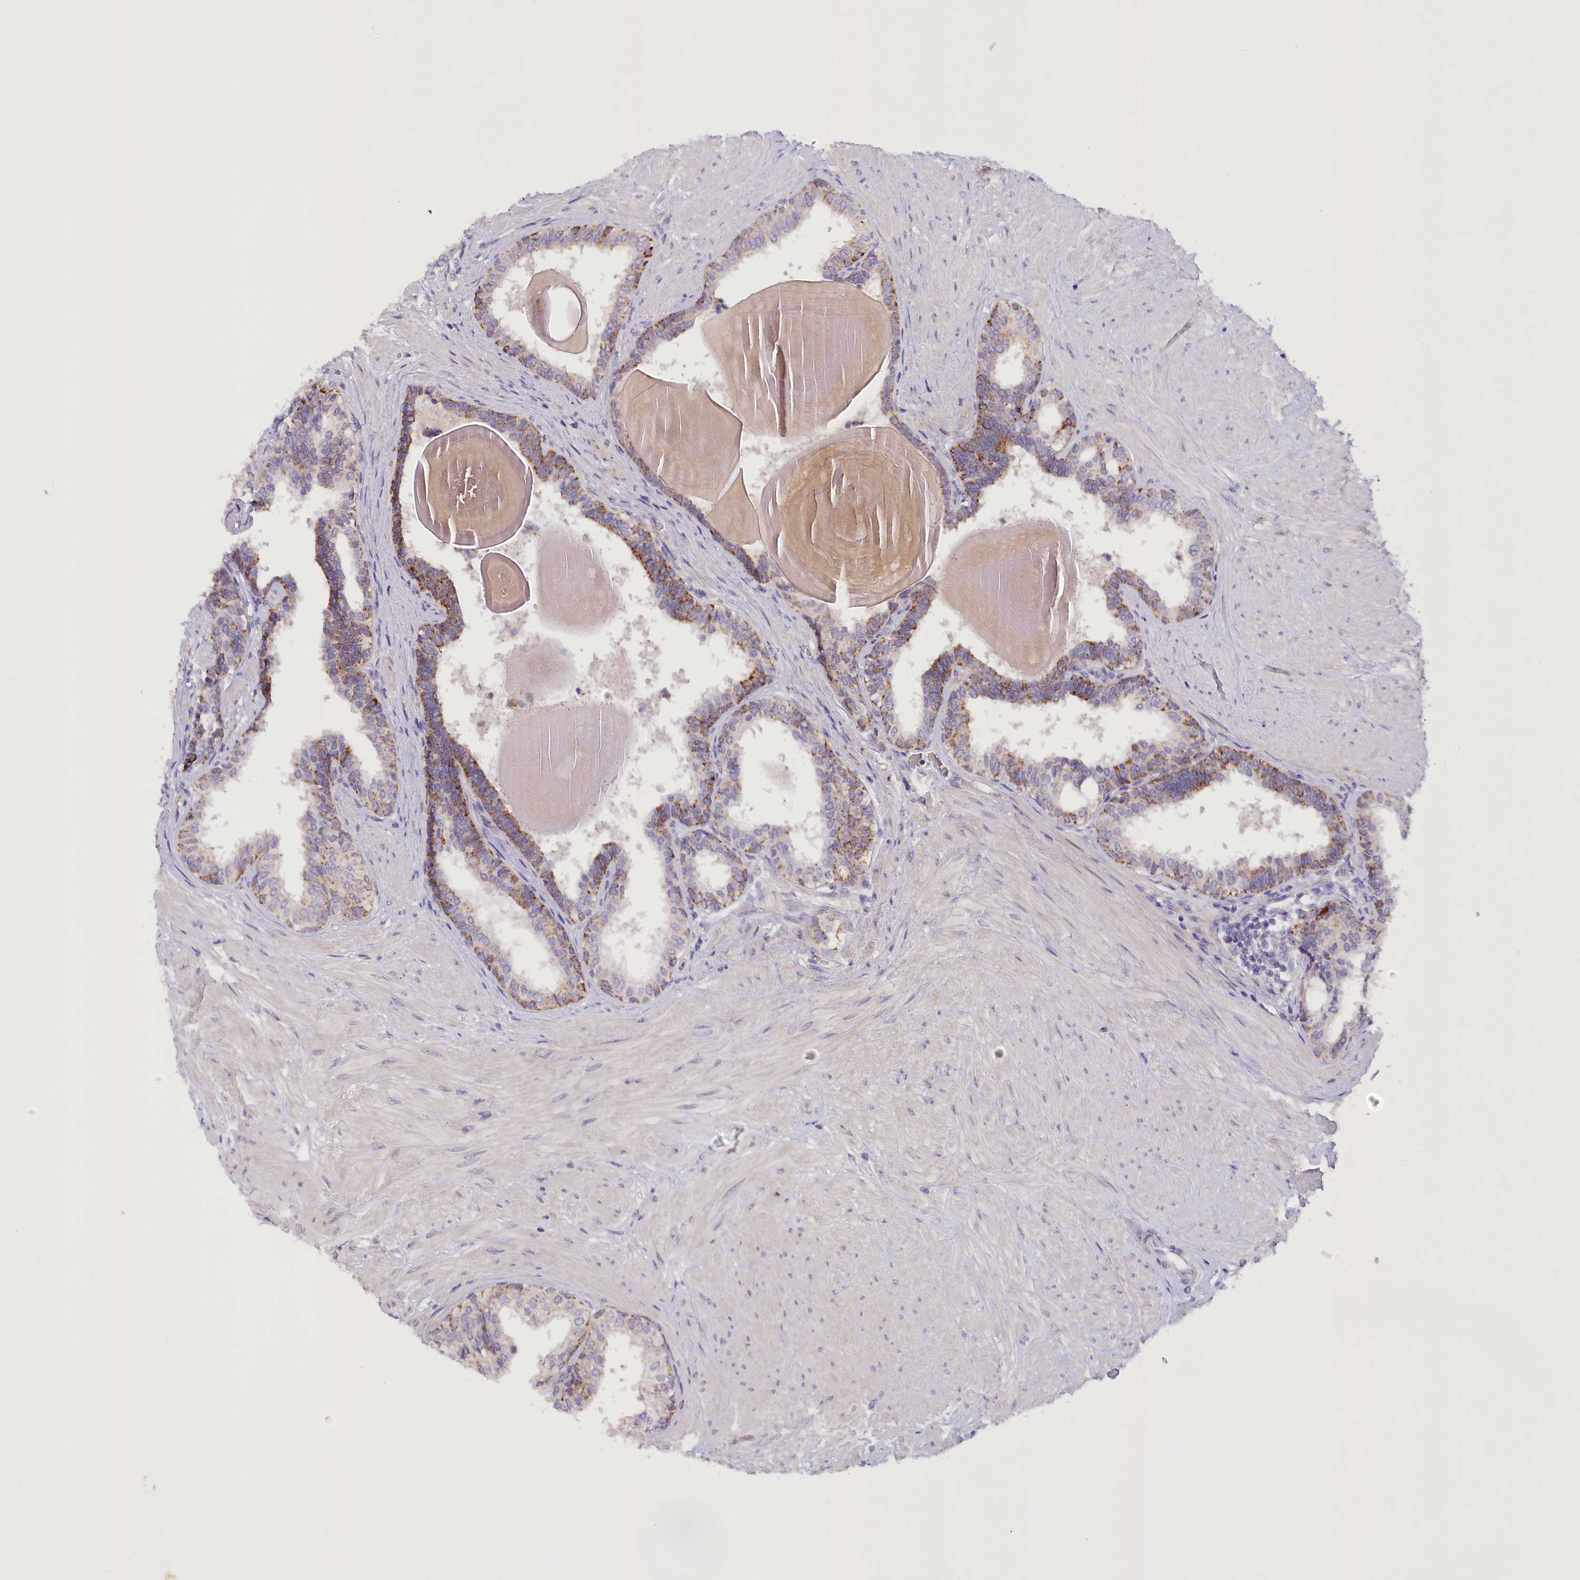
{"staining": {"intensity": "moderate", "quantity": "25%-75%", "location": "cytoplasmic/membranous"}, "tissue": "prostate", "cell_type": "Glandular cells", "image_type": "normal", "snomed": [{"axis": "morphology", "description": "Normal tissue, NOS"}, {"axis": "topography", "description": "Prostate"}], "caption": "Glandular cells reveal medium levels of moderate cytoplasmic/membranous staining in approximately 25%-75% of cells in normal human prostate.", "gene": "DCUN1D1", "patient": {"sex": "male", "age": 48}}